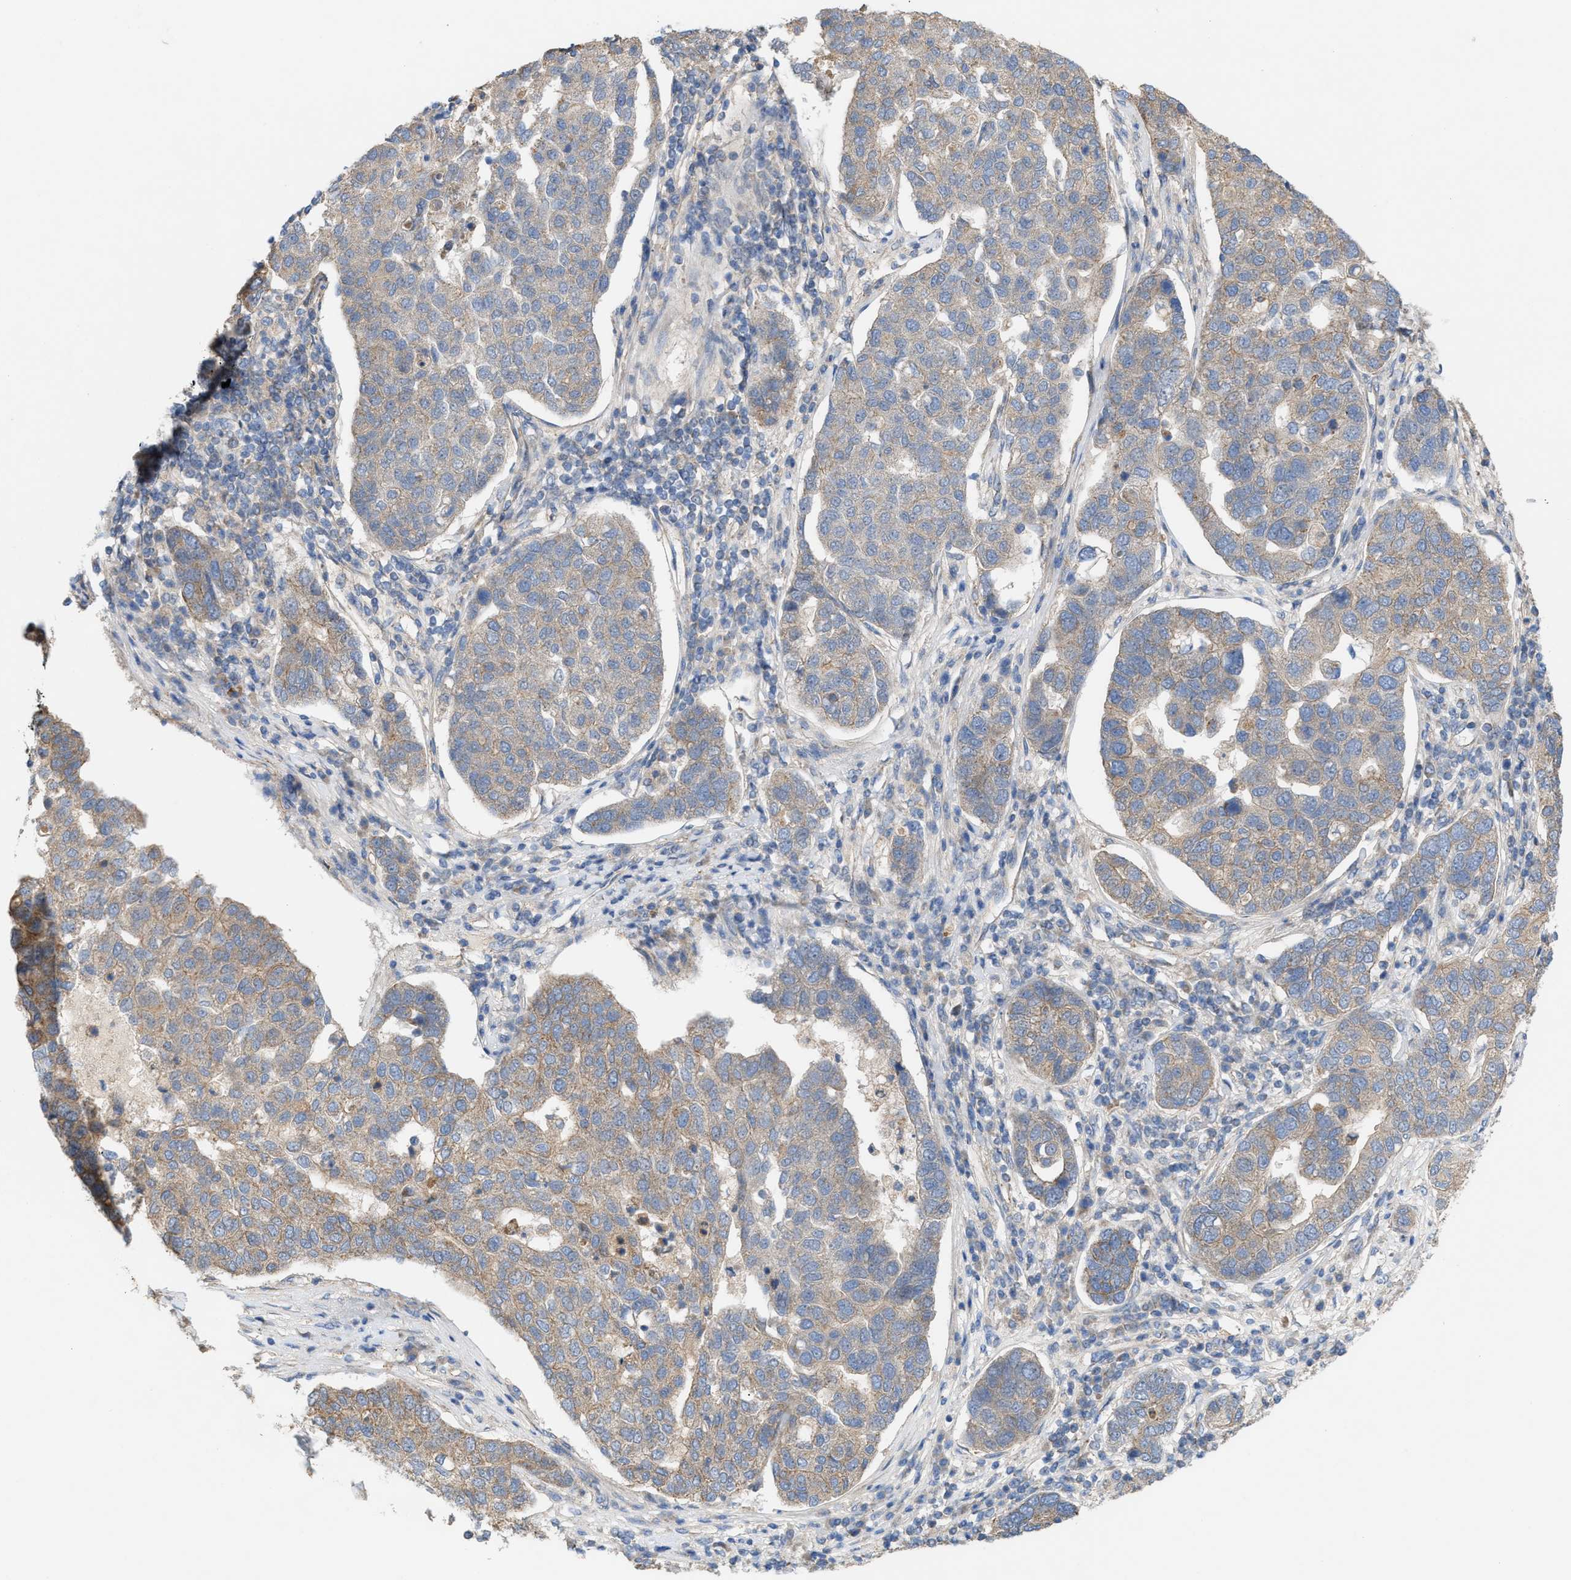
{"staining": {"intensity": "weak", "quantity": ">75%", "location": "cytoplasmic/membranous"}, "tissue": "pancreatic cancer", "cell_type": "Tumor cells", "image_type": "cancer", "snomed": [{"axis": "morphology", "description": "Adenocarcinoma, NOS"}, {"axis": "topography", "description": "Pancreas"}], "caption": "Protein expression analysis of pancreatic cancer shows weak cytoplasmic/membranous positivity in approximately >75% of tumor cells. (Brightfield microscopy of DAB IHC at high magnification).", "gene": "OXSM", "patient": {"sex": "female", "age": 61}}